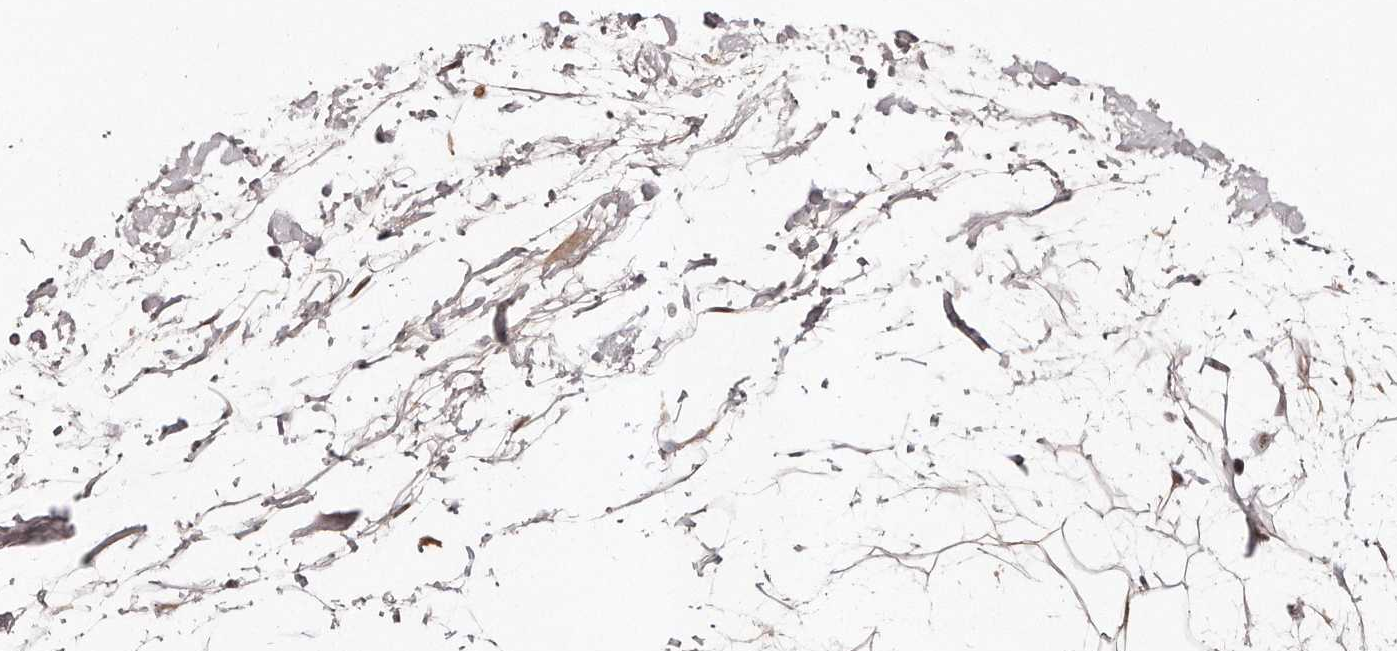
{"staining": {"intensity": "negative", "quantity": "none", "location": "none"}, "tissue": "adipose tissue", "cell_type": "Adipocytes", "image_type": "normal", "snomed": [{"axis": "morphology", "description": "Normal tissue, NOS"}, {"axis": "topography", "description": "Soft tissue"}], "caption": "The histopathology image shows no significant expression in adipocytes of adipose tissue.", "gene": "SOX4", "patient": {"sex": "male", "age": 72}}